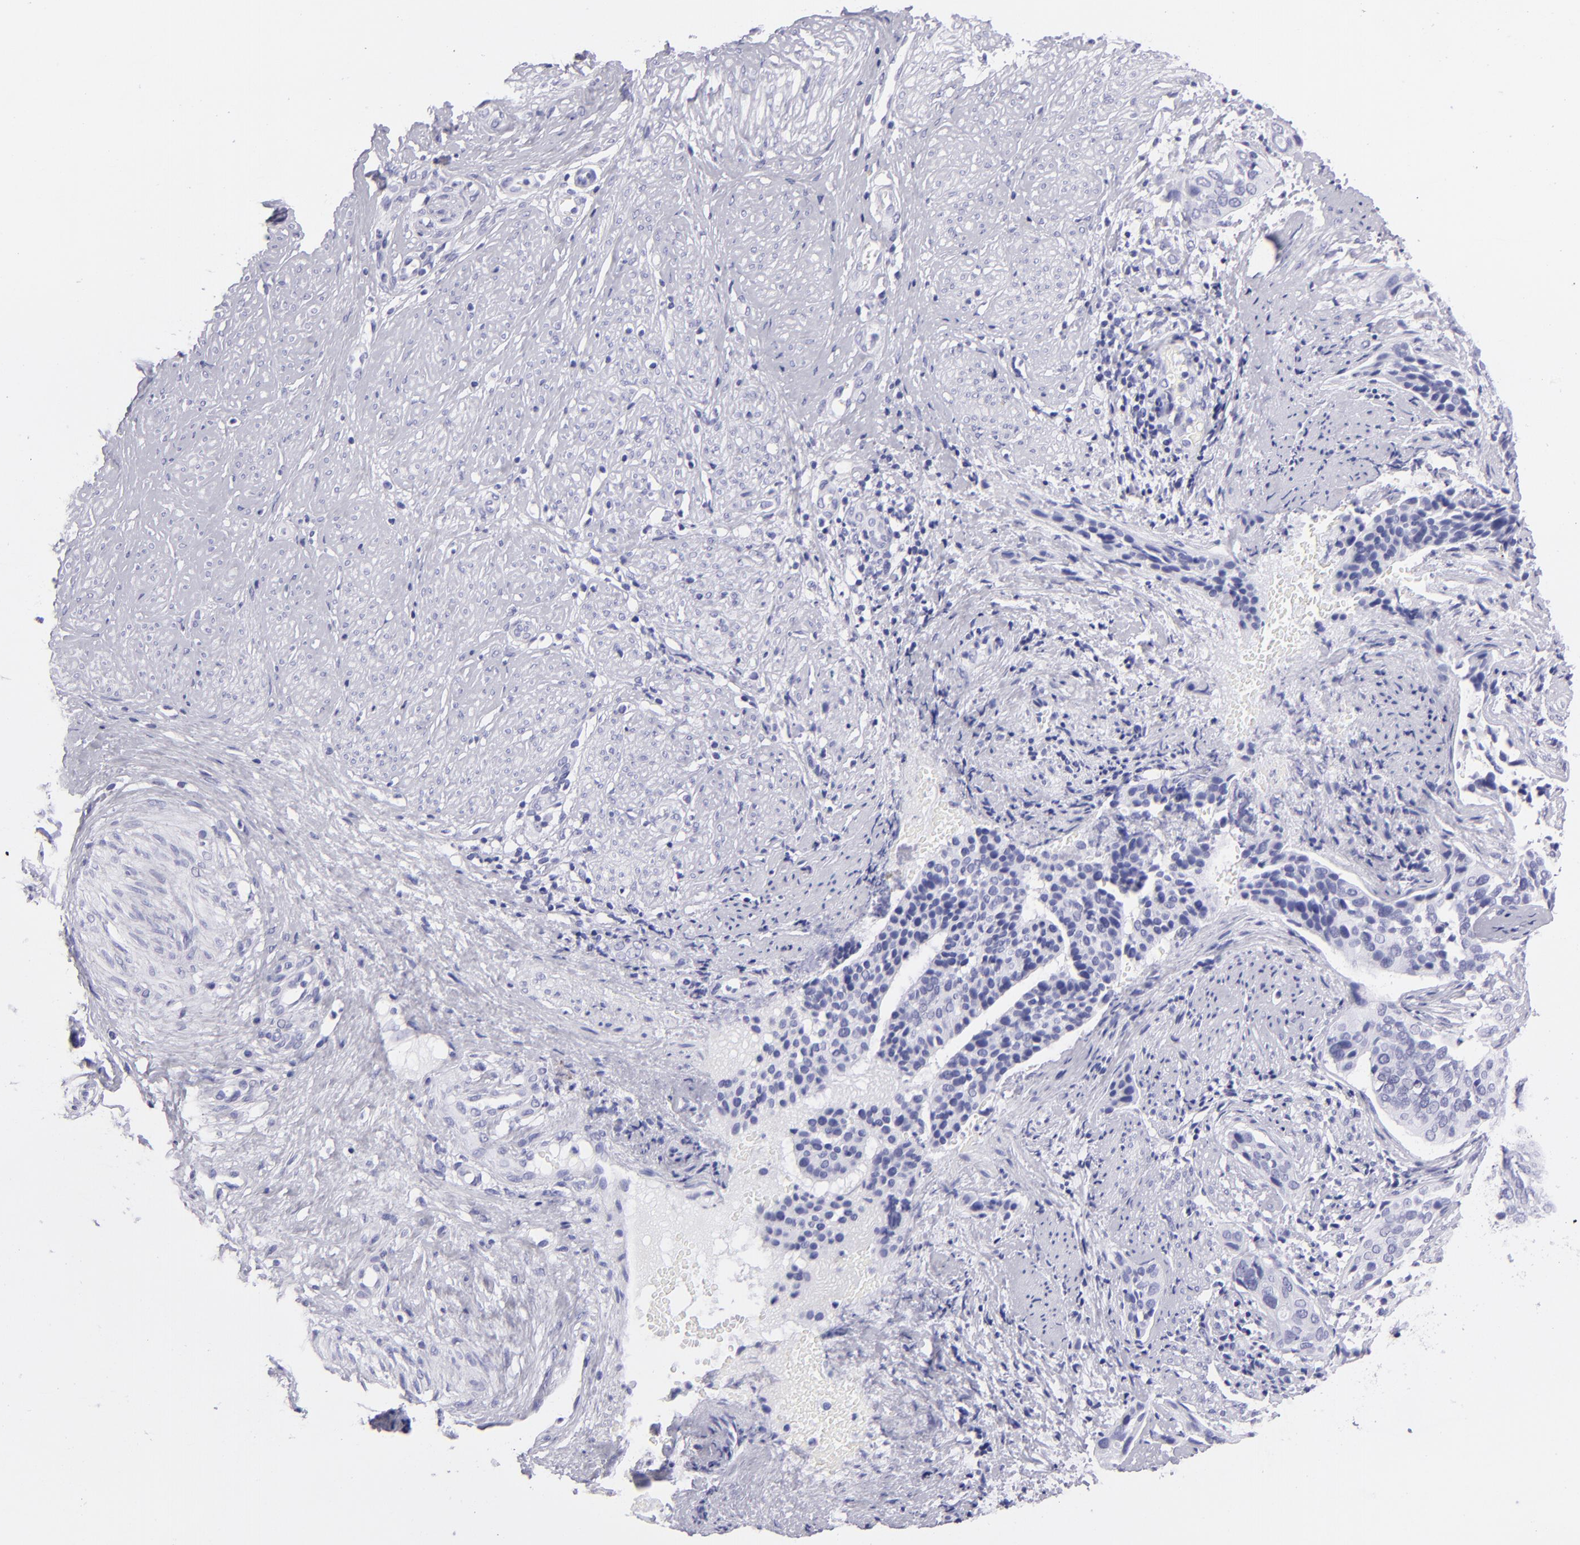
{"staining": {"intensity": "negative", "quantity": "none", "location": "none"}, "tissue": "cervical cancer", "cell_type": "Tumor cells", "image_type": "cancer", "snomed": [{"axis": "morphology", "description": "Squamous cell carcinoma, NOS"}, {"axis": "topography", "description": "Cervix"}], "caption": "DAB (3,3'-diaminobenzidine) immunohistochemical staining of human cervical cancer (squamous cell carcinoma) demonstrates no significant expression in tumor cells. (DAB immunohistochemistry, high magnification).", "gene": "PVALB", "patient": {"sex": "female", "age": 31}}